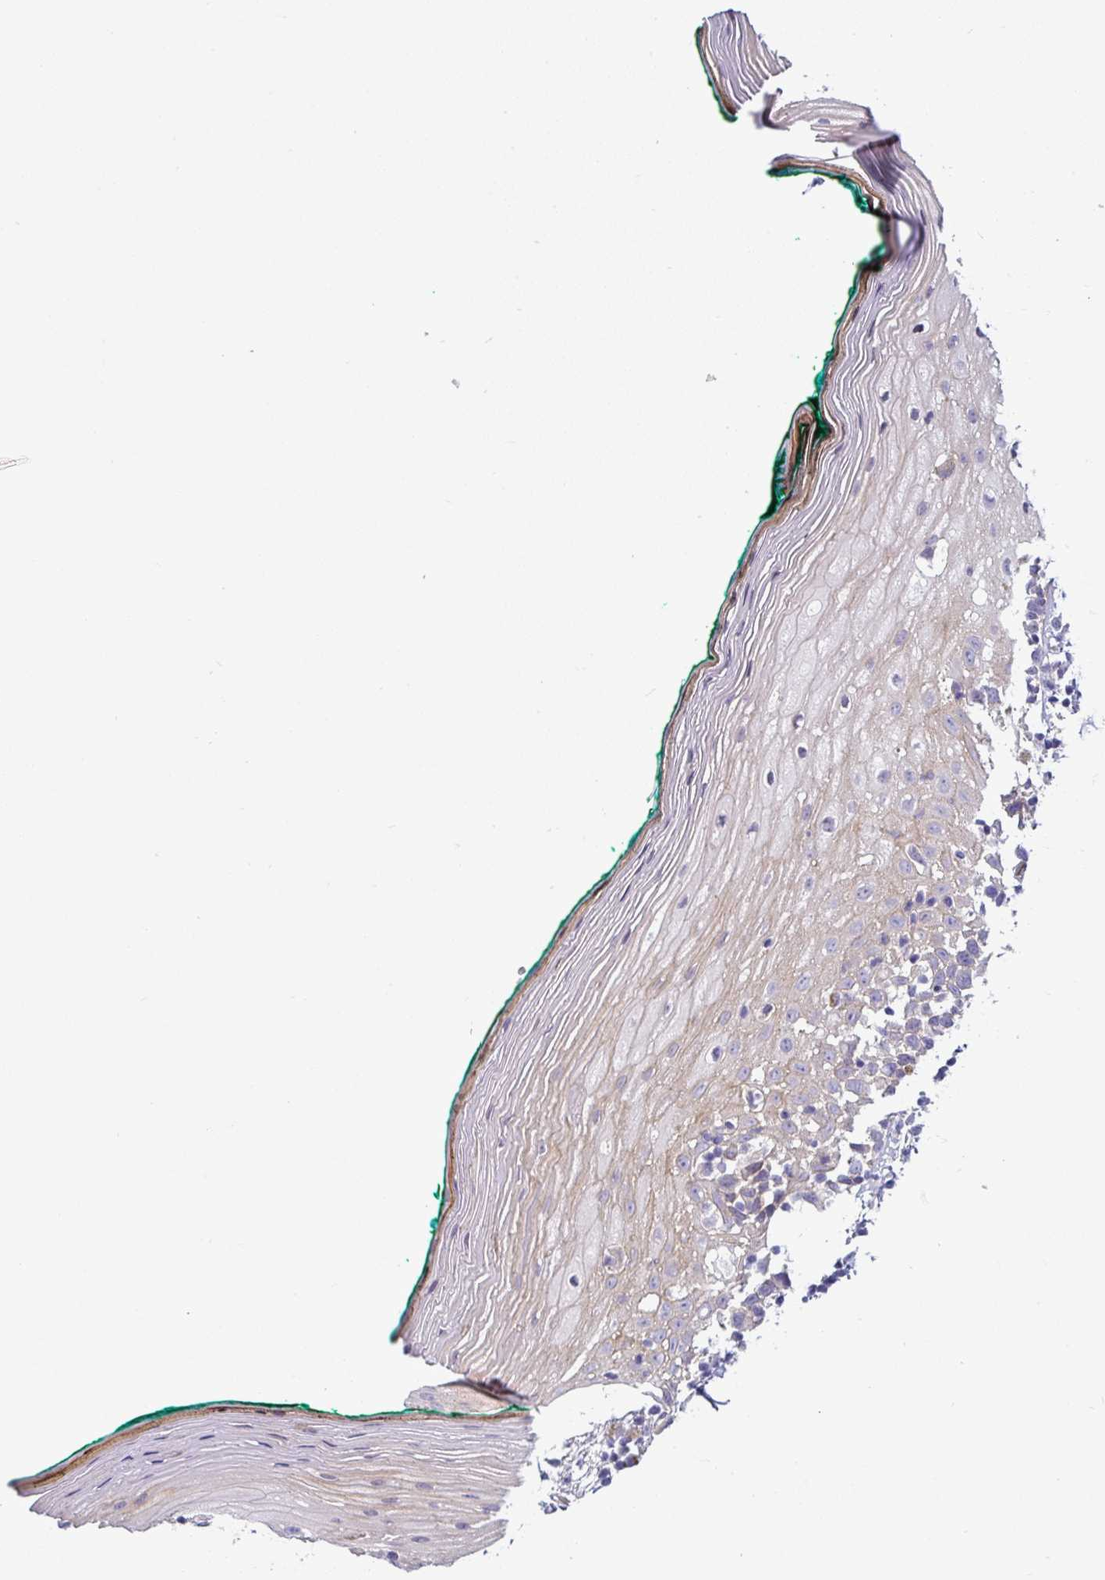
{"staining": {"intensity": "weak", "quantity": "25%-75%", "location": "cytoplasmic/membranous"}, "tissue": "oral mucosa", "cell_type": "Squamous epithelial cells", "image_type": "normal", "snomed": [{"axis": "morphology", "description": "Normal tissue, NOS"}, {"axis": "topography", "description": "Oral tissue"}], "caption": "This image displays IHC staining of unremarkable human oral mucosa, with low weak cytoplasmic/membranous staining in approximately 25%-75% of squamous epithelial cells.", "gene": "ACAP3", "patient": {"sex": "female", "age": 83}}